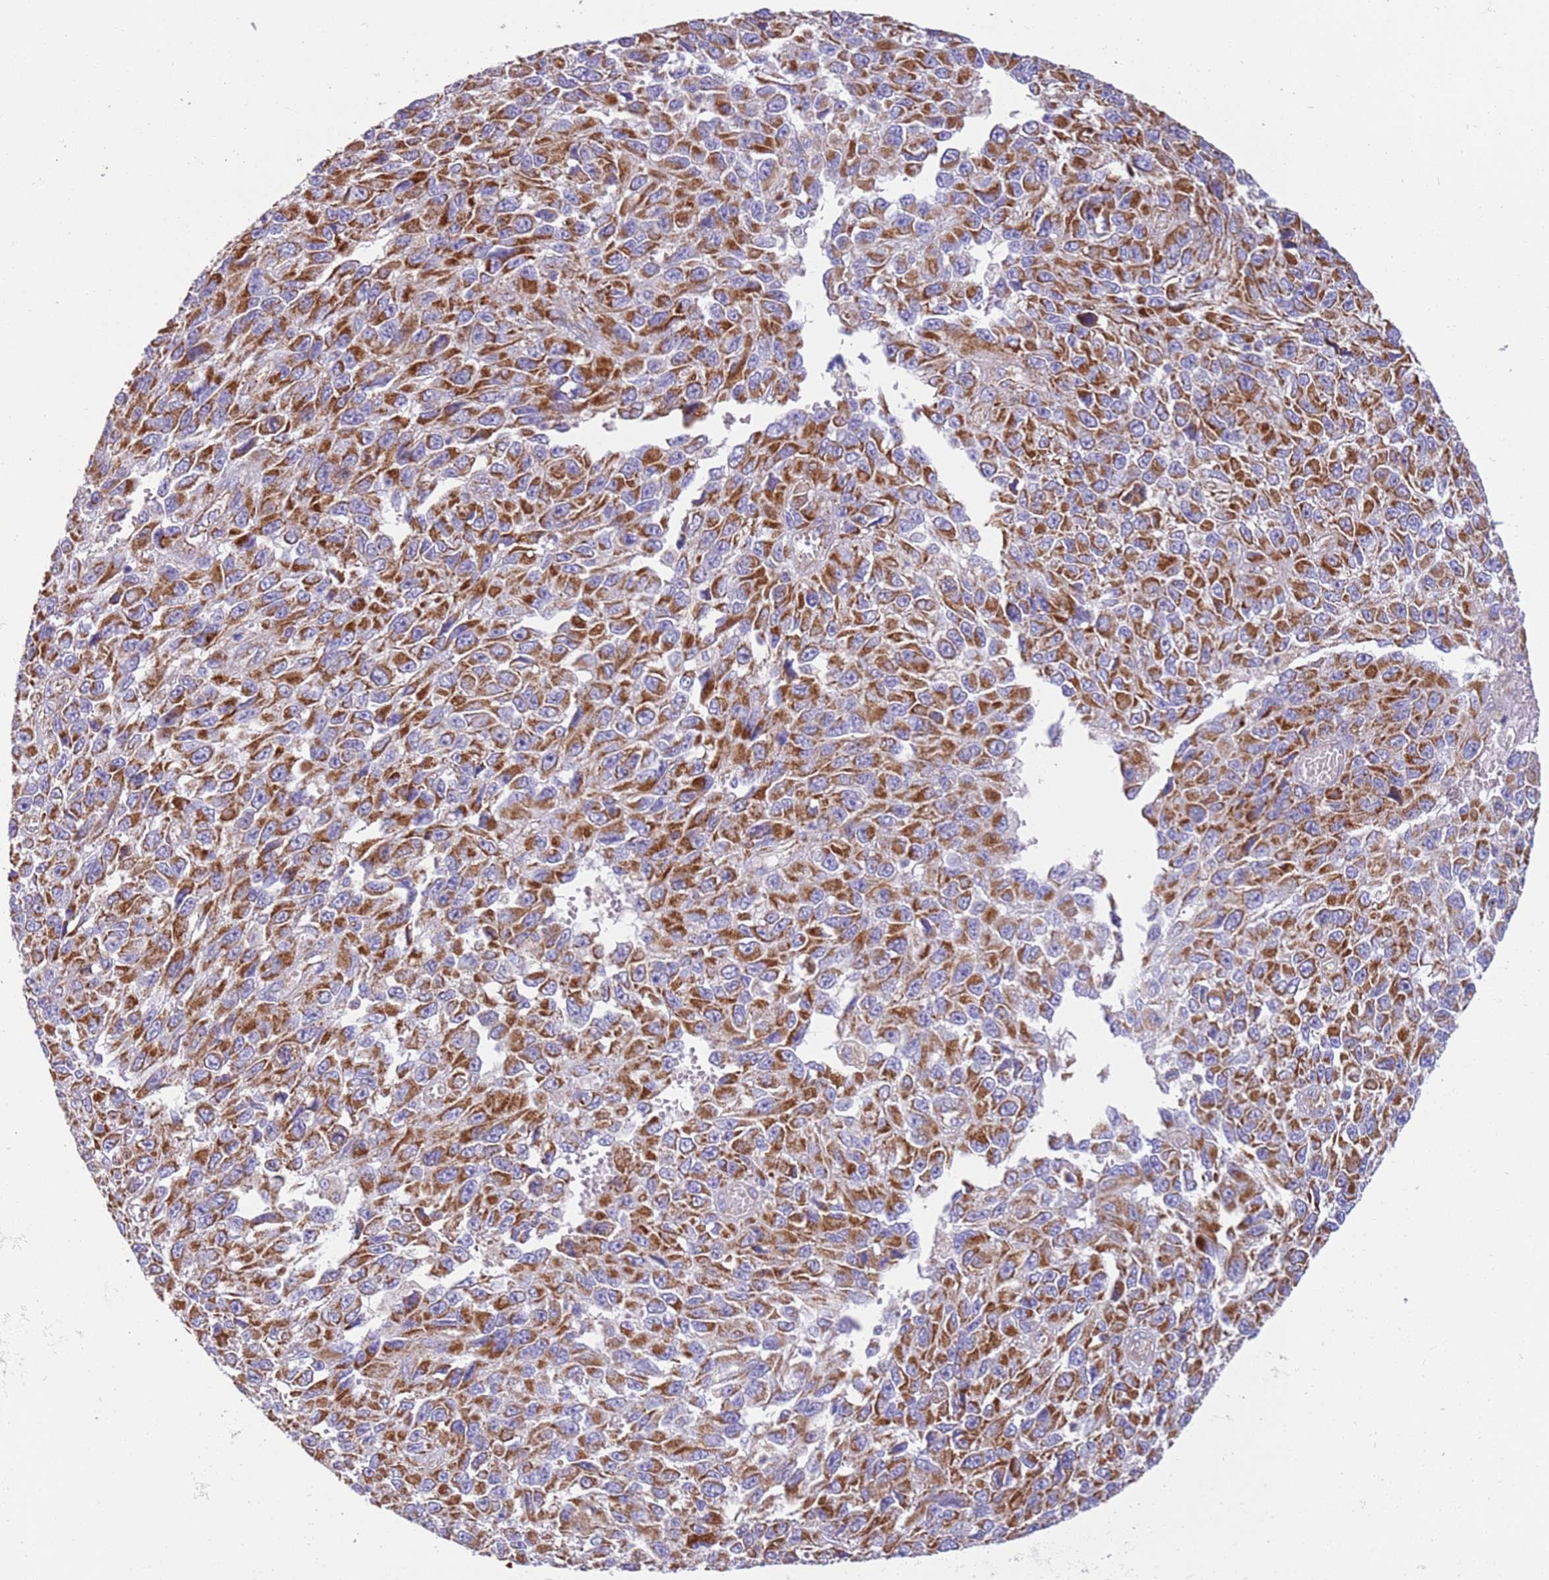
{"staining": {"intensity": "strong", "quantity": ">75%", "location": "cytoplasmic/membranous"}, "tissue": "melanoma", "cell_type": "Tumor cells", "image_type": "cancer", "snomed": [{"axis": "morphology", "description": "Normal tissue, NOS"}, {"axis": "morphology", "description": "Malignant melanoma, NOS"}, {"axis": "topography", "description": "Skin"}], "caption": "Malignant melanoma was stained to show a protein in brown. There is high levels of strong cytoplasmic/membranous expression in approximately >75% of tumor cells. Using DAB (brown) and hematoxylin (blue) stains, captured at high magnification using brightfield microscopy.", "gene": "MRPL20", "patient": {"sex": "female", "age": 96}}